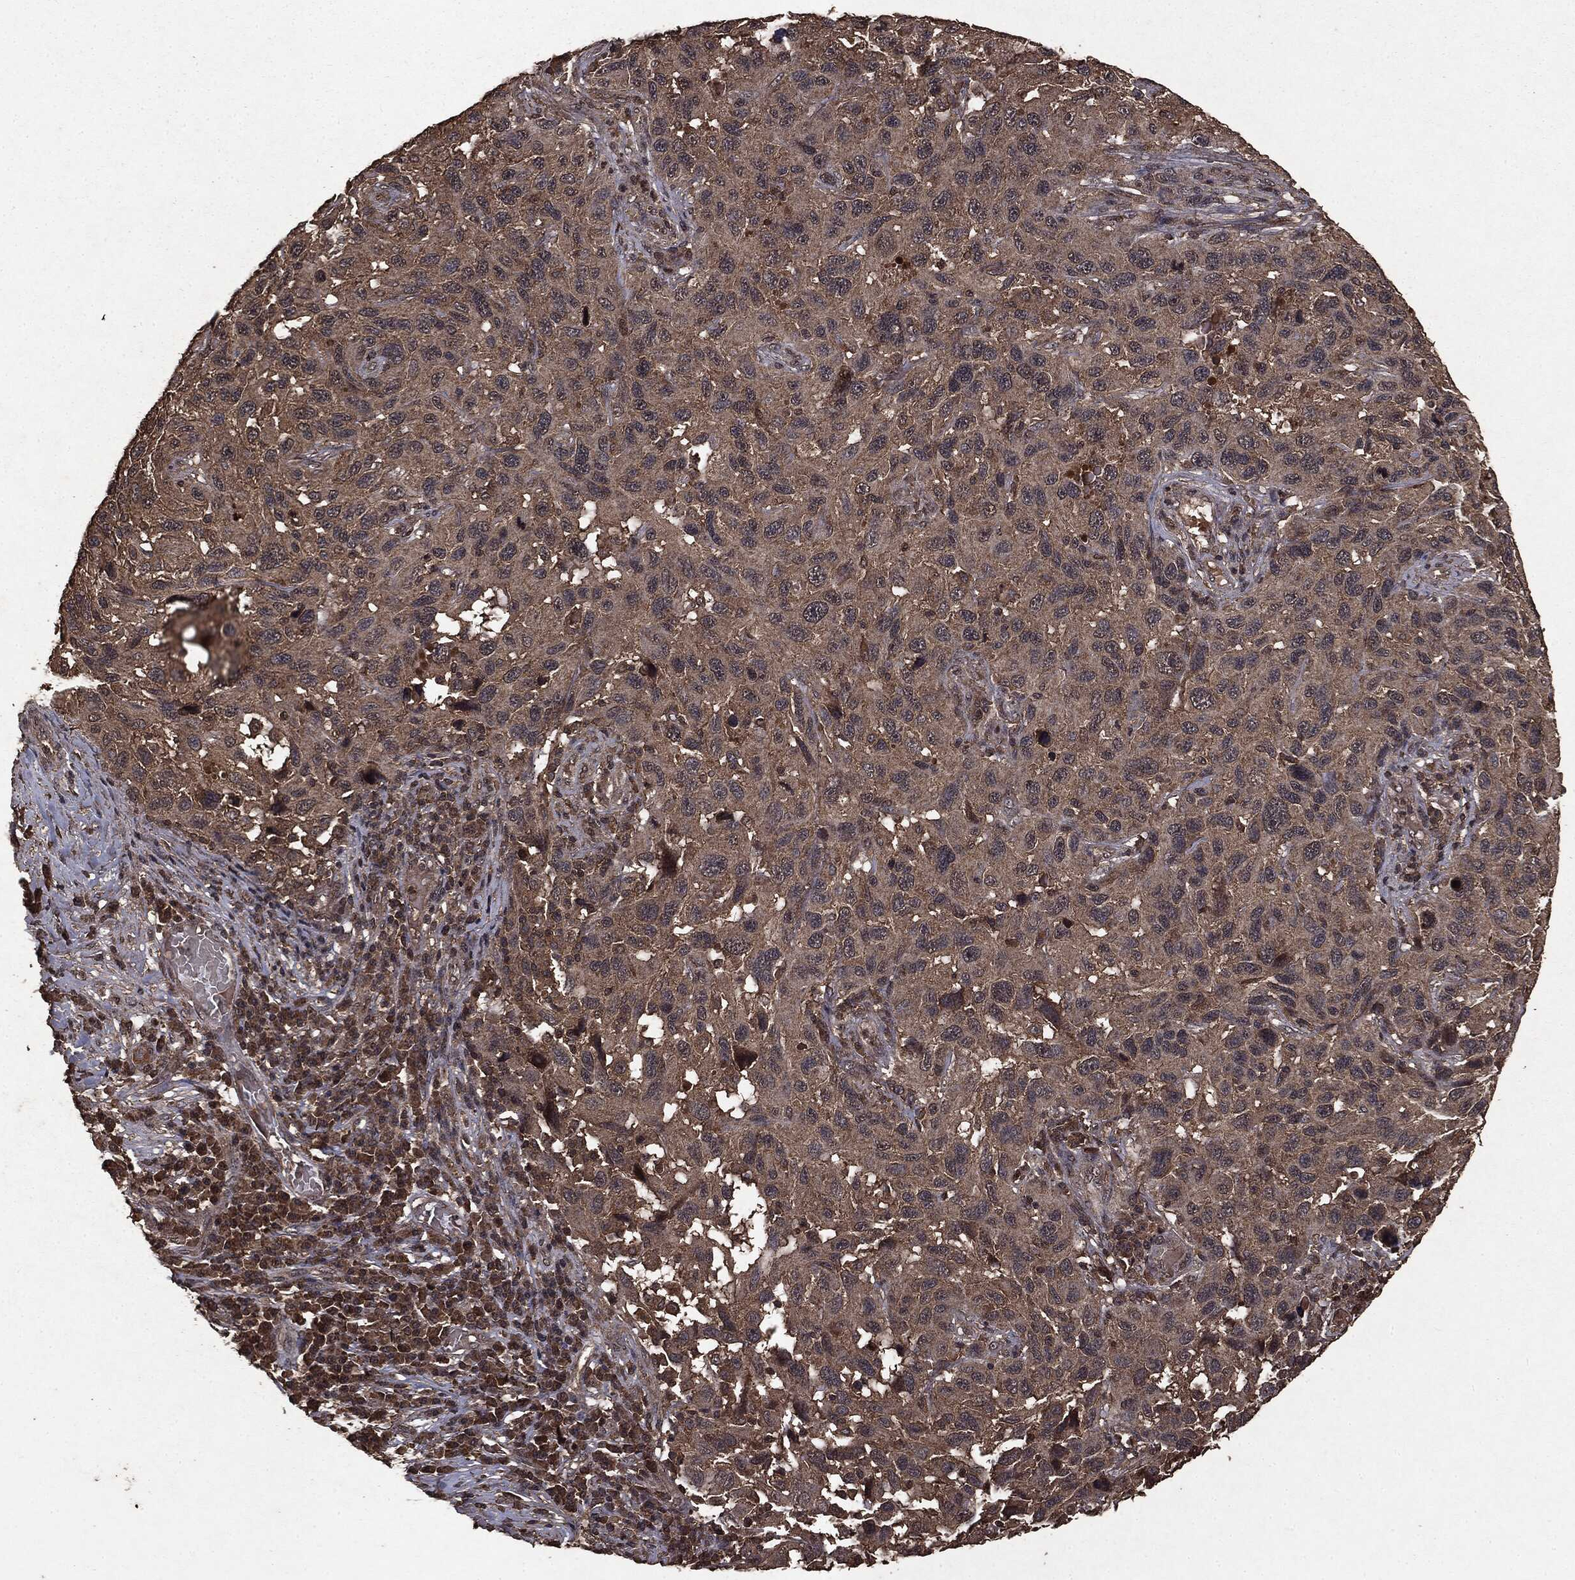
{"staining": {"intensity": "weak", "quantity": "25%-75%", "location": "cytoplasmic/membranous"}, "tissue": "melanoma", "cell_type": "Tumor cells", "image_type": "cancer", "snomed": [{"axis": "morphology", "description": "Malignant melanoma, NOS"}, {"axis": "topography", "description": "Skin"}], "caption": "An immunohistochemistry micrograph of neoplastic tissue is shown. Protein staining in brown shows weak cytoplasmic/membranous positivity in melanoma within tumor cells. (DAB IHC with brightfield microscopy, high magnification).", "gene": "NME1", "patient": {"sex": "male", "age": 53}}